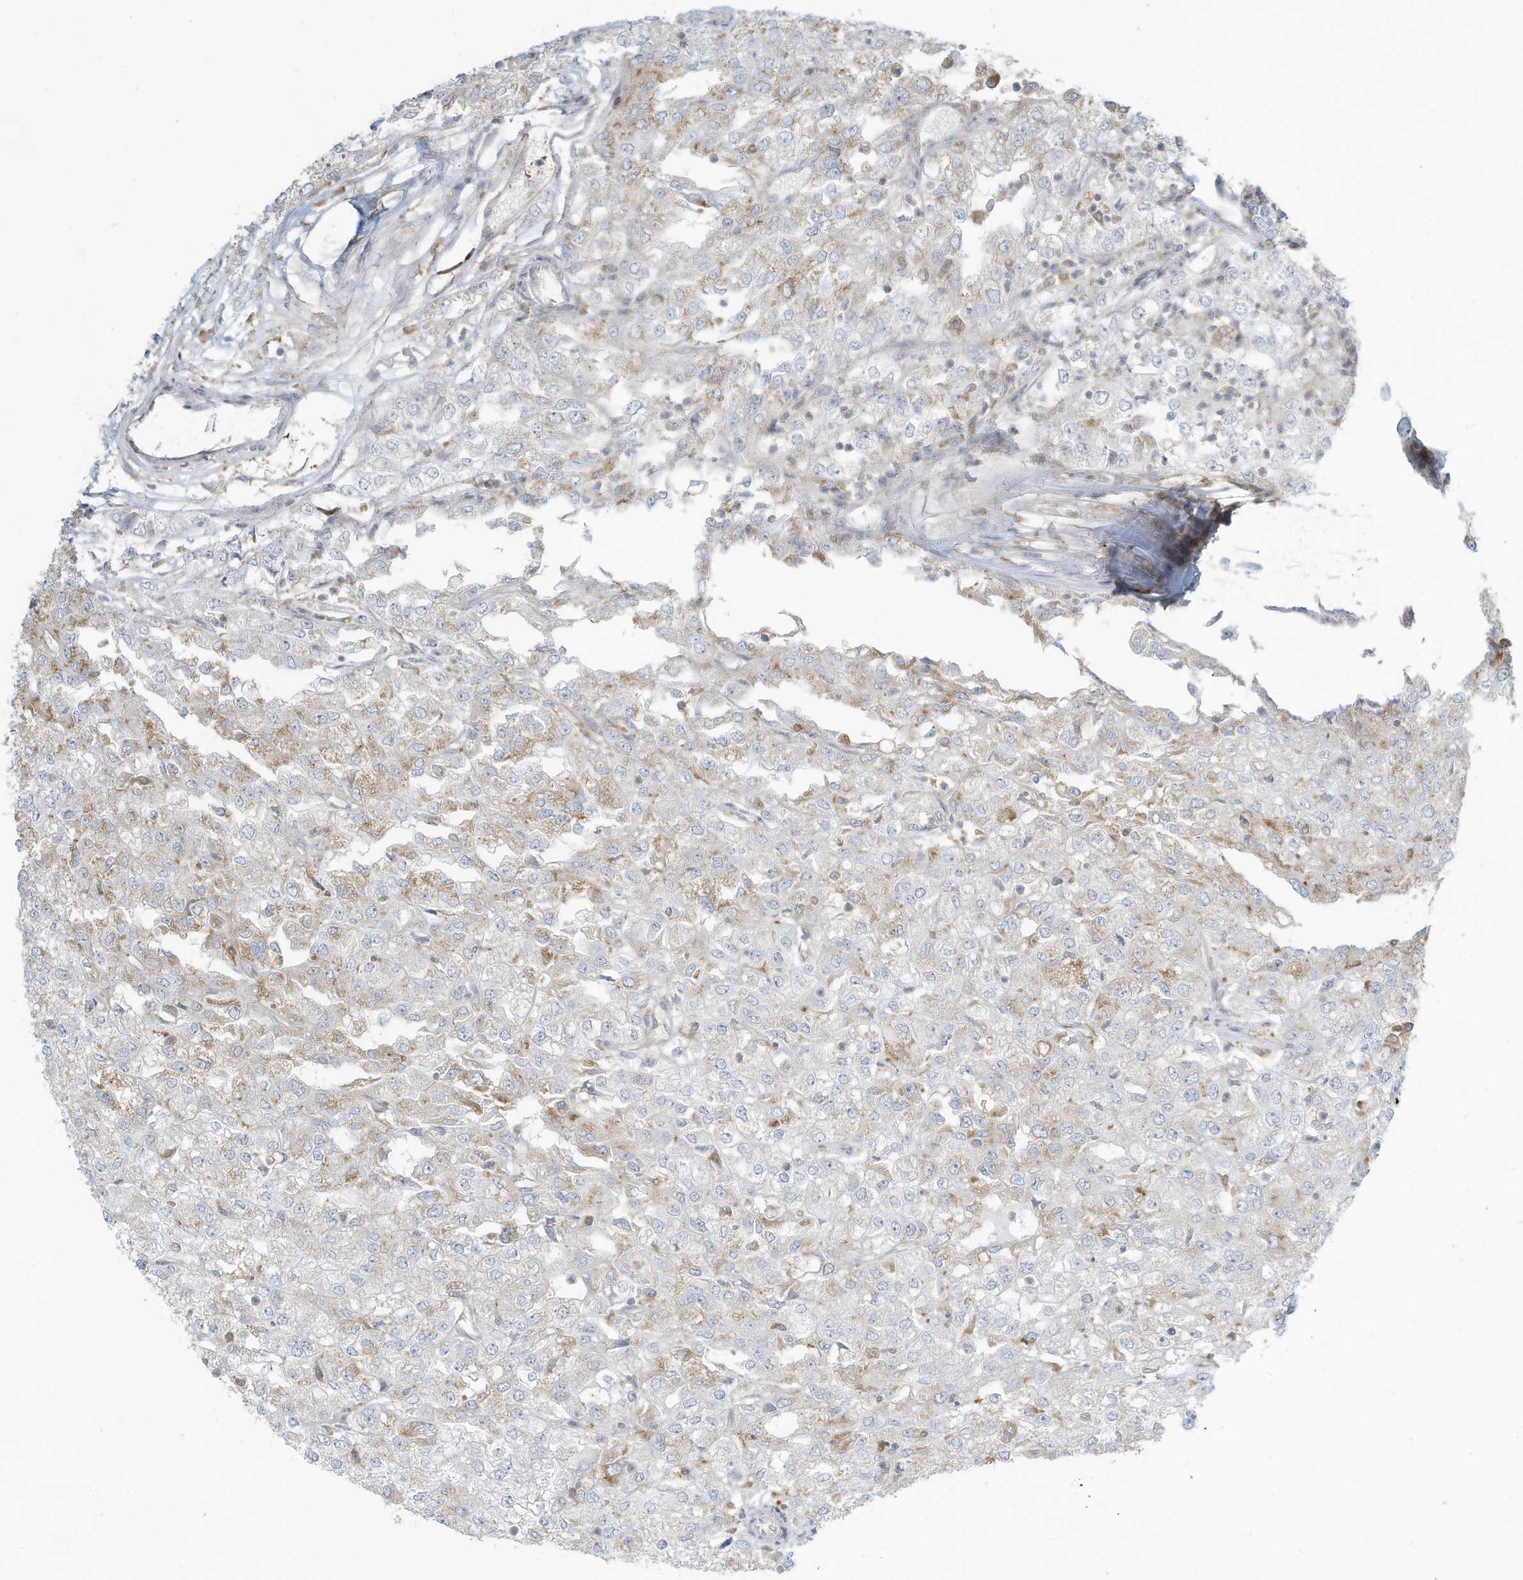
{"staining": {"intensity": "weak", "quantity": "25%-75%", "location": "cytoplasmic/membranous"}, "tissue": "renal cancer", "cell_type": "Tumor cells", "image_type": "cancer", "snomed": [{"axis": "morphology", "description": "Adenocarcinoma, NOS"}, {"axis": "topography", "description": "Kidney"}], "caption": "An immunohistochemistry (IHC) image of neoplastic tissue is shown. Protein staining in brown shows weak cytoplasmic/membranous positivity in adenocarcinoma (renal) within tumor cells.", "gene": "DZIP3", "patient": {"sex": "female", "age": 54}}